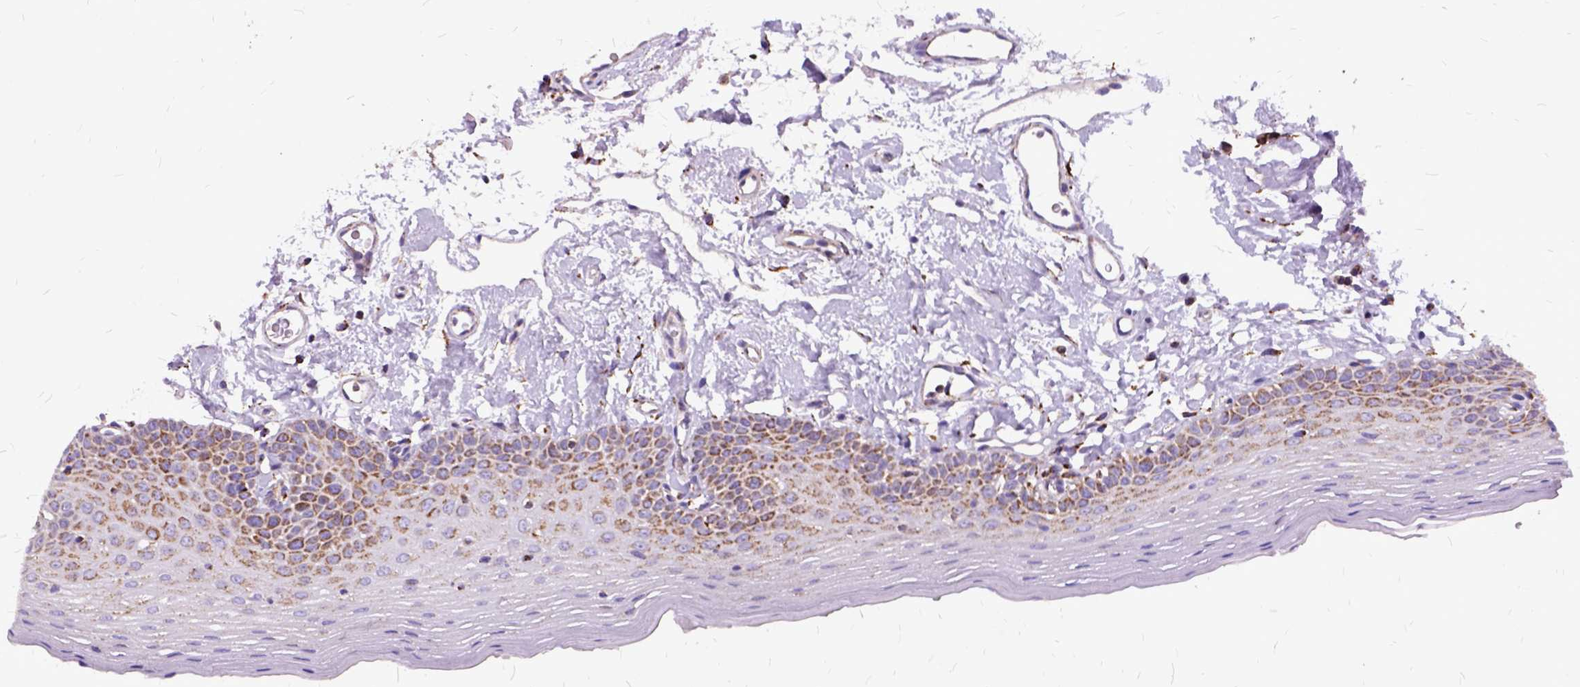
{"staining": {"intensity": "moderate", "quantity": ">75%", "location": "cytoplasmic/membranous"}, "tissue": "oral mucosa", "cell_type": "Squamous epithelial cells", "image_type": "normal", "snomed": [{"axis": "morphology", "description": "Normal tissue, NOS"}, {"axis": "topography", "description": "Oral tissue"}], "caption": "Immunohistochemical staining of unremarkable human oral mucosa reveals >75% levels of moderate cytoplasmic/membranous protein positivity in approximately >75% of squamous epithelial cells.", "gene": "OXCT1", "patient": {"sex": "male", "age": 66}}